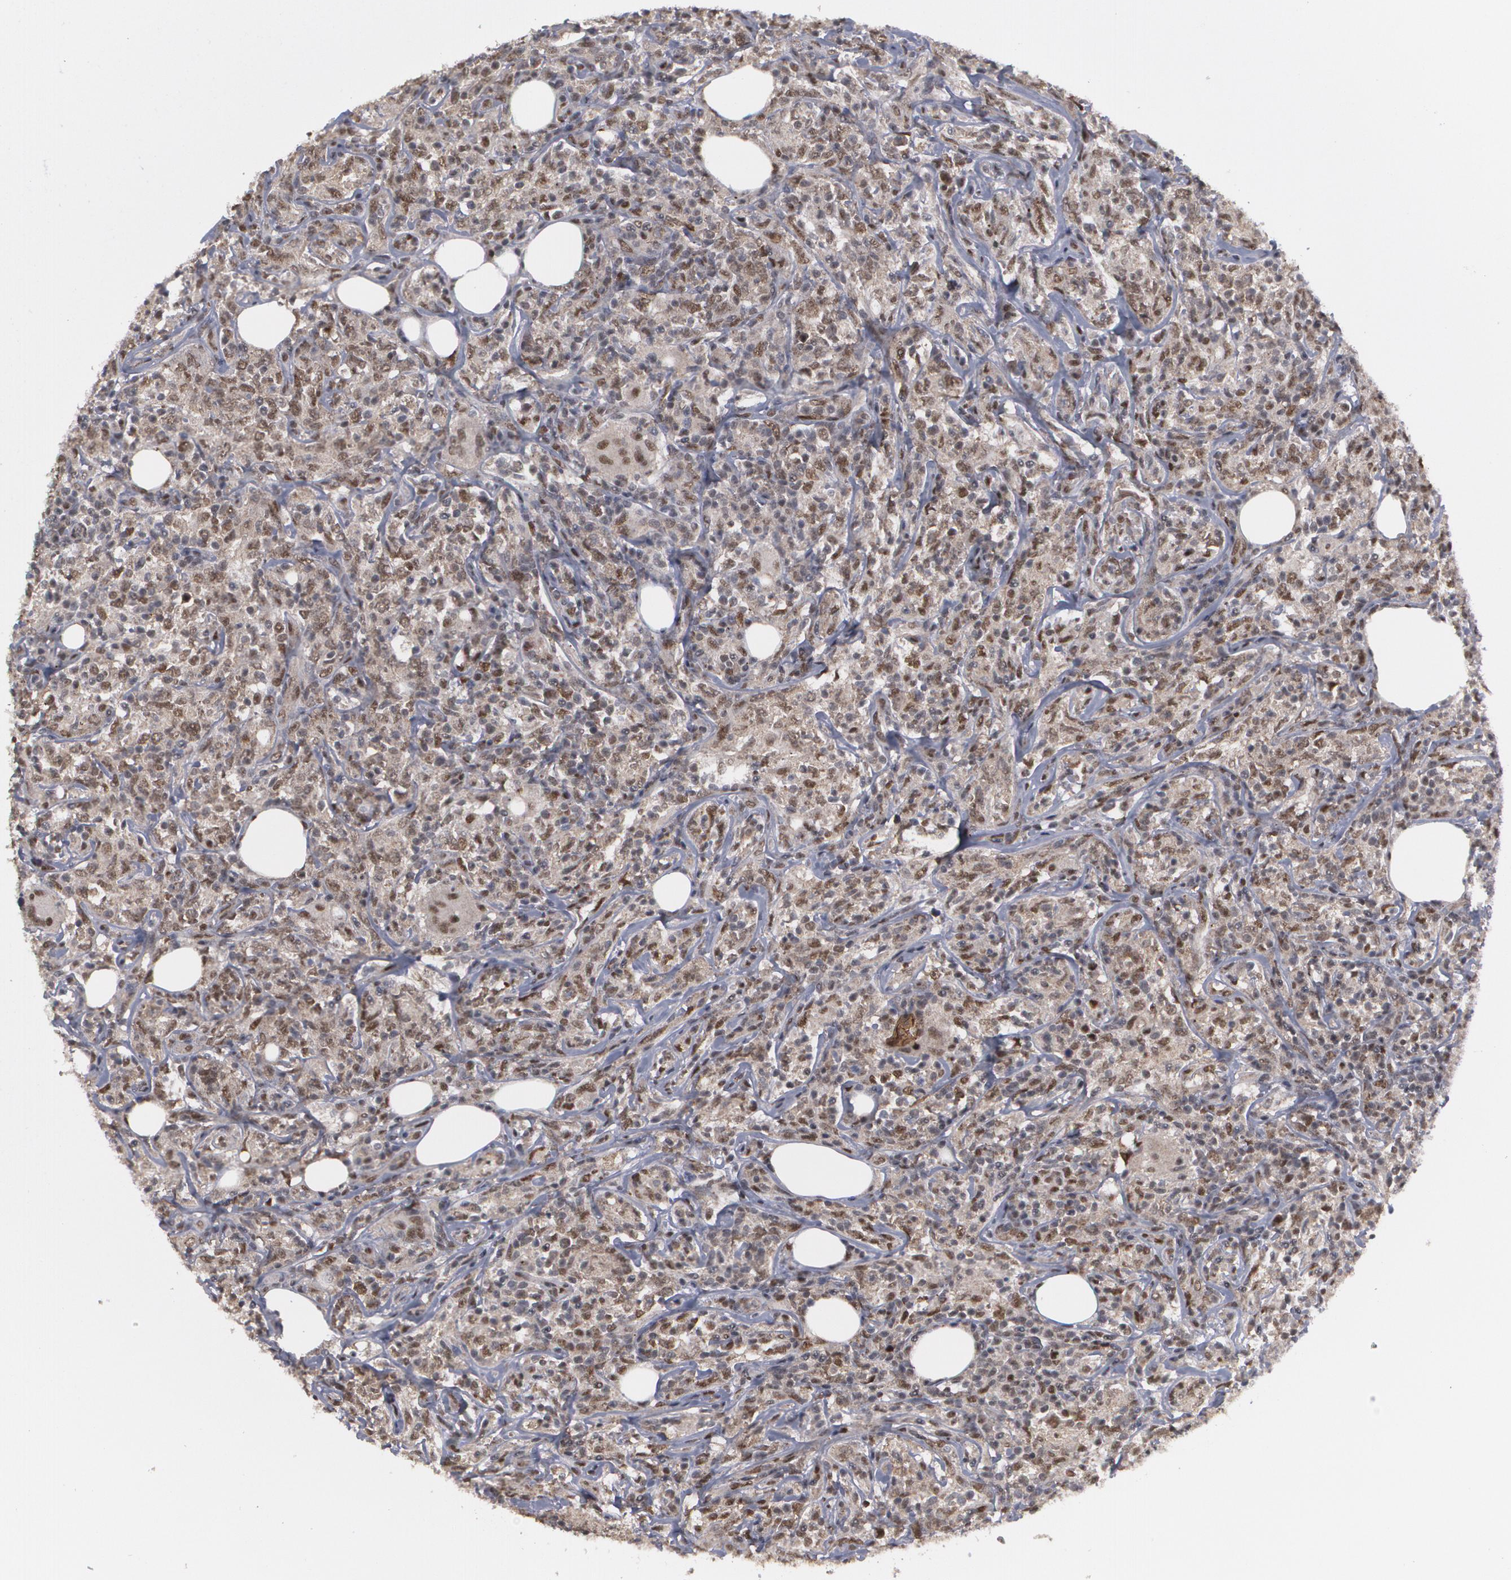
{"staining": {"intensity": "moderate", "quantity": "25%-75%", "location": "nuclear"}, "tissue": "lymphoma", "cell_type": "Tumor cells", "image_type": "cancer", "snomed": [{"axis": "morphology", "description": "Malignant lymphoma, non-Hodgkin's type, High grade"}, {"axis": "topography", "description": "Lymph node"}], "caption": "Lymphoma tissue exhibits moderate nuclear staining in approximately 25%-75% of tumor cells (Stains: DAB (3,3'-diaminobenzidine) in brown, nuclei in blue, Microscopy: brightfield microscopy at high magnification).", "gene": "INTS6", "patient": {"sex": "female", "age": 84}}